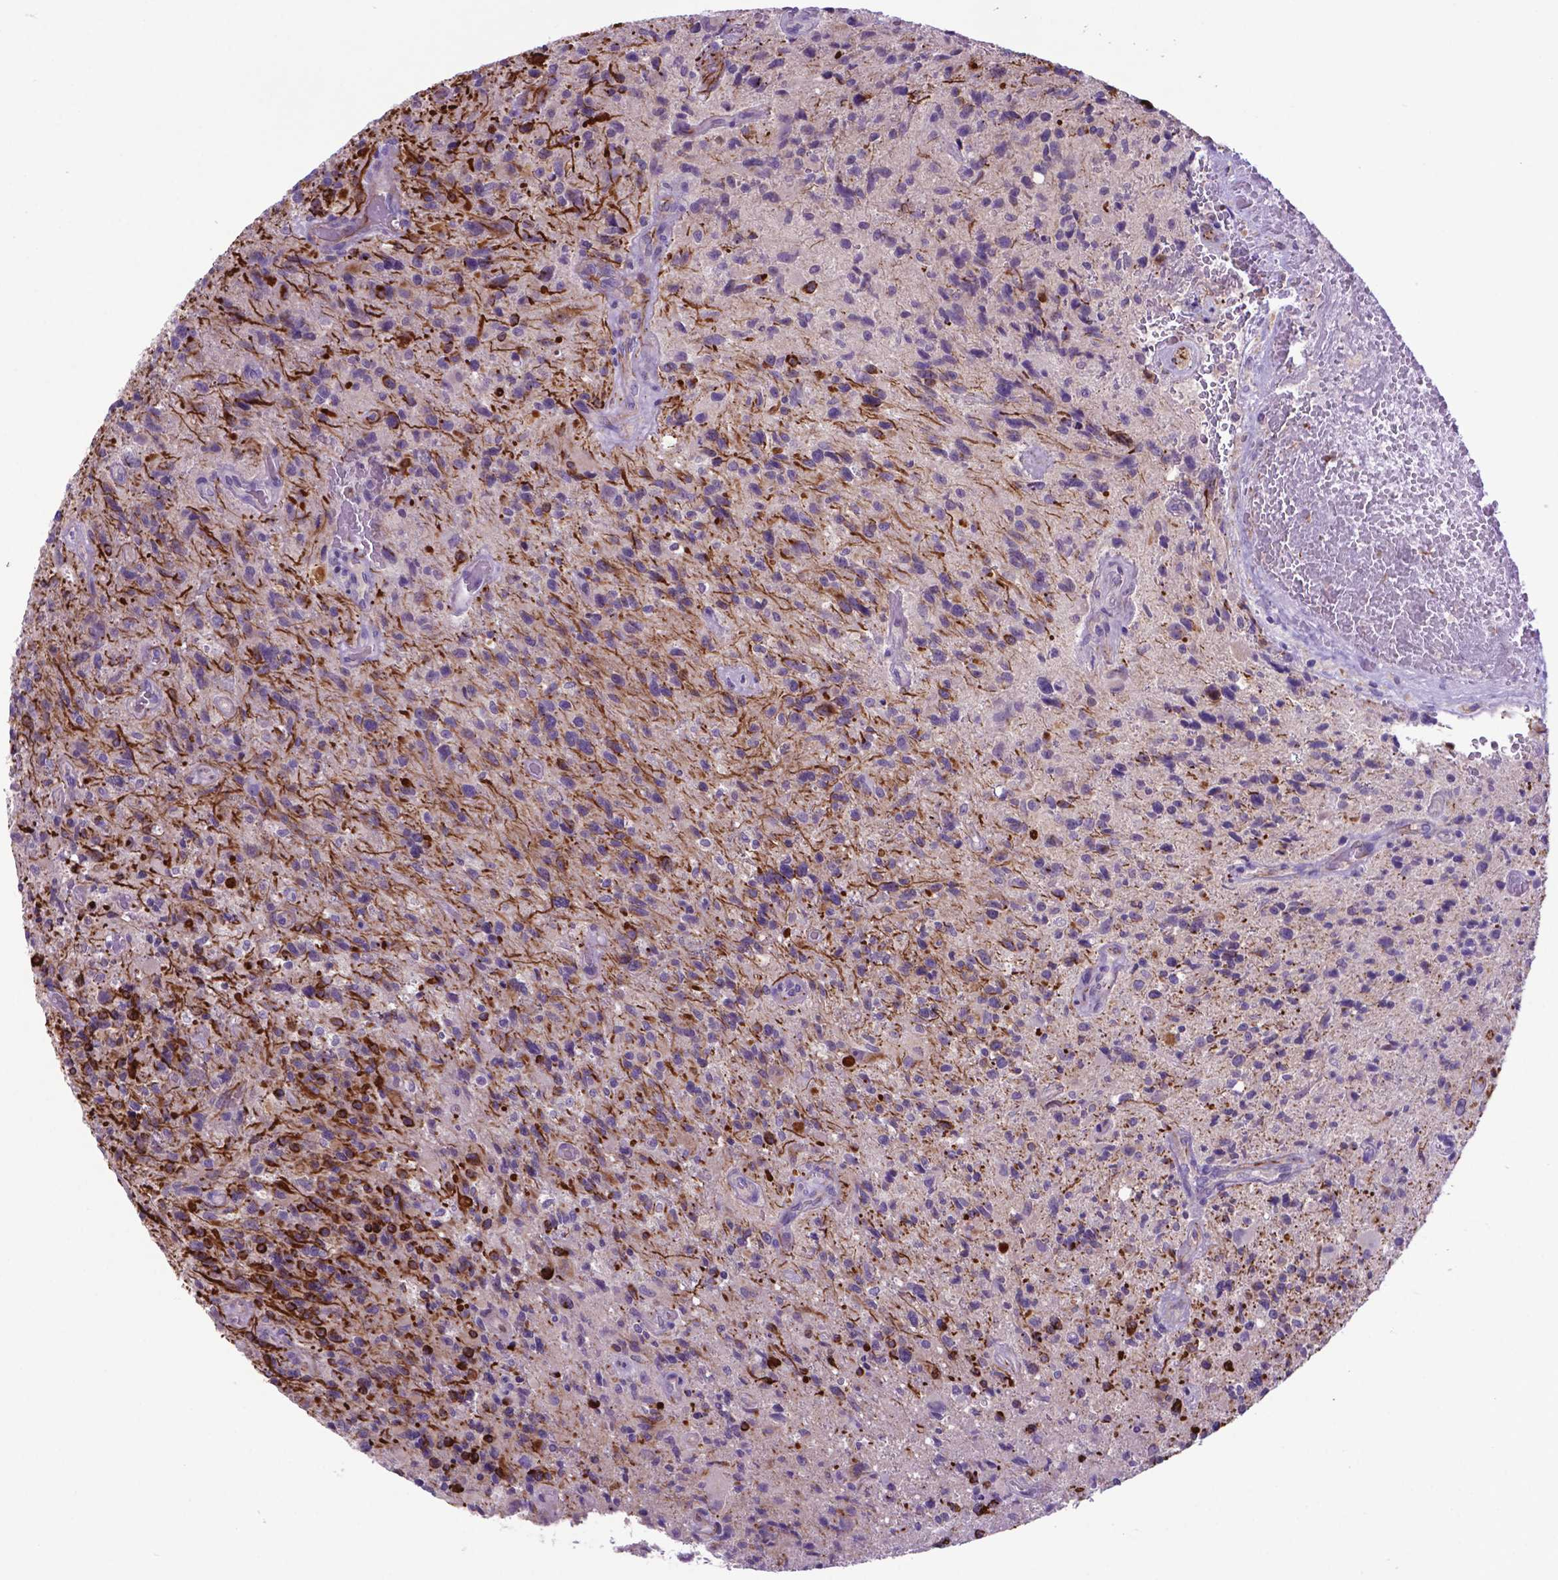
{"staining": {"intensity": "negative", "quantity": "none", "location": "none"}, "tissue": "glioma", "cell_type": "Tumor cells", "image_type": "cancer", "snomed": [{"axis": "morphology", "description": "Glioma, malignant, High grade"}, {"axis": "topography", "description": "Brain"}], "caption": "An immunohistochemistry (IHC) micrograph of glioma is shown. There is no staining in tumor cells of glioma.", "gene": "LZTR1", "patient": {"sex": "male", "age": 63}}